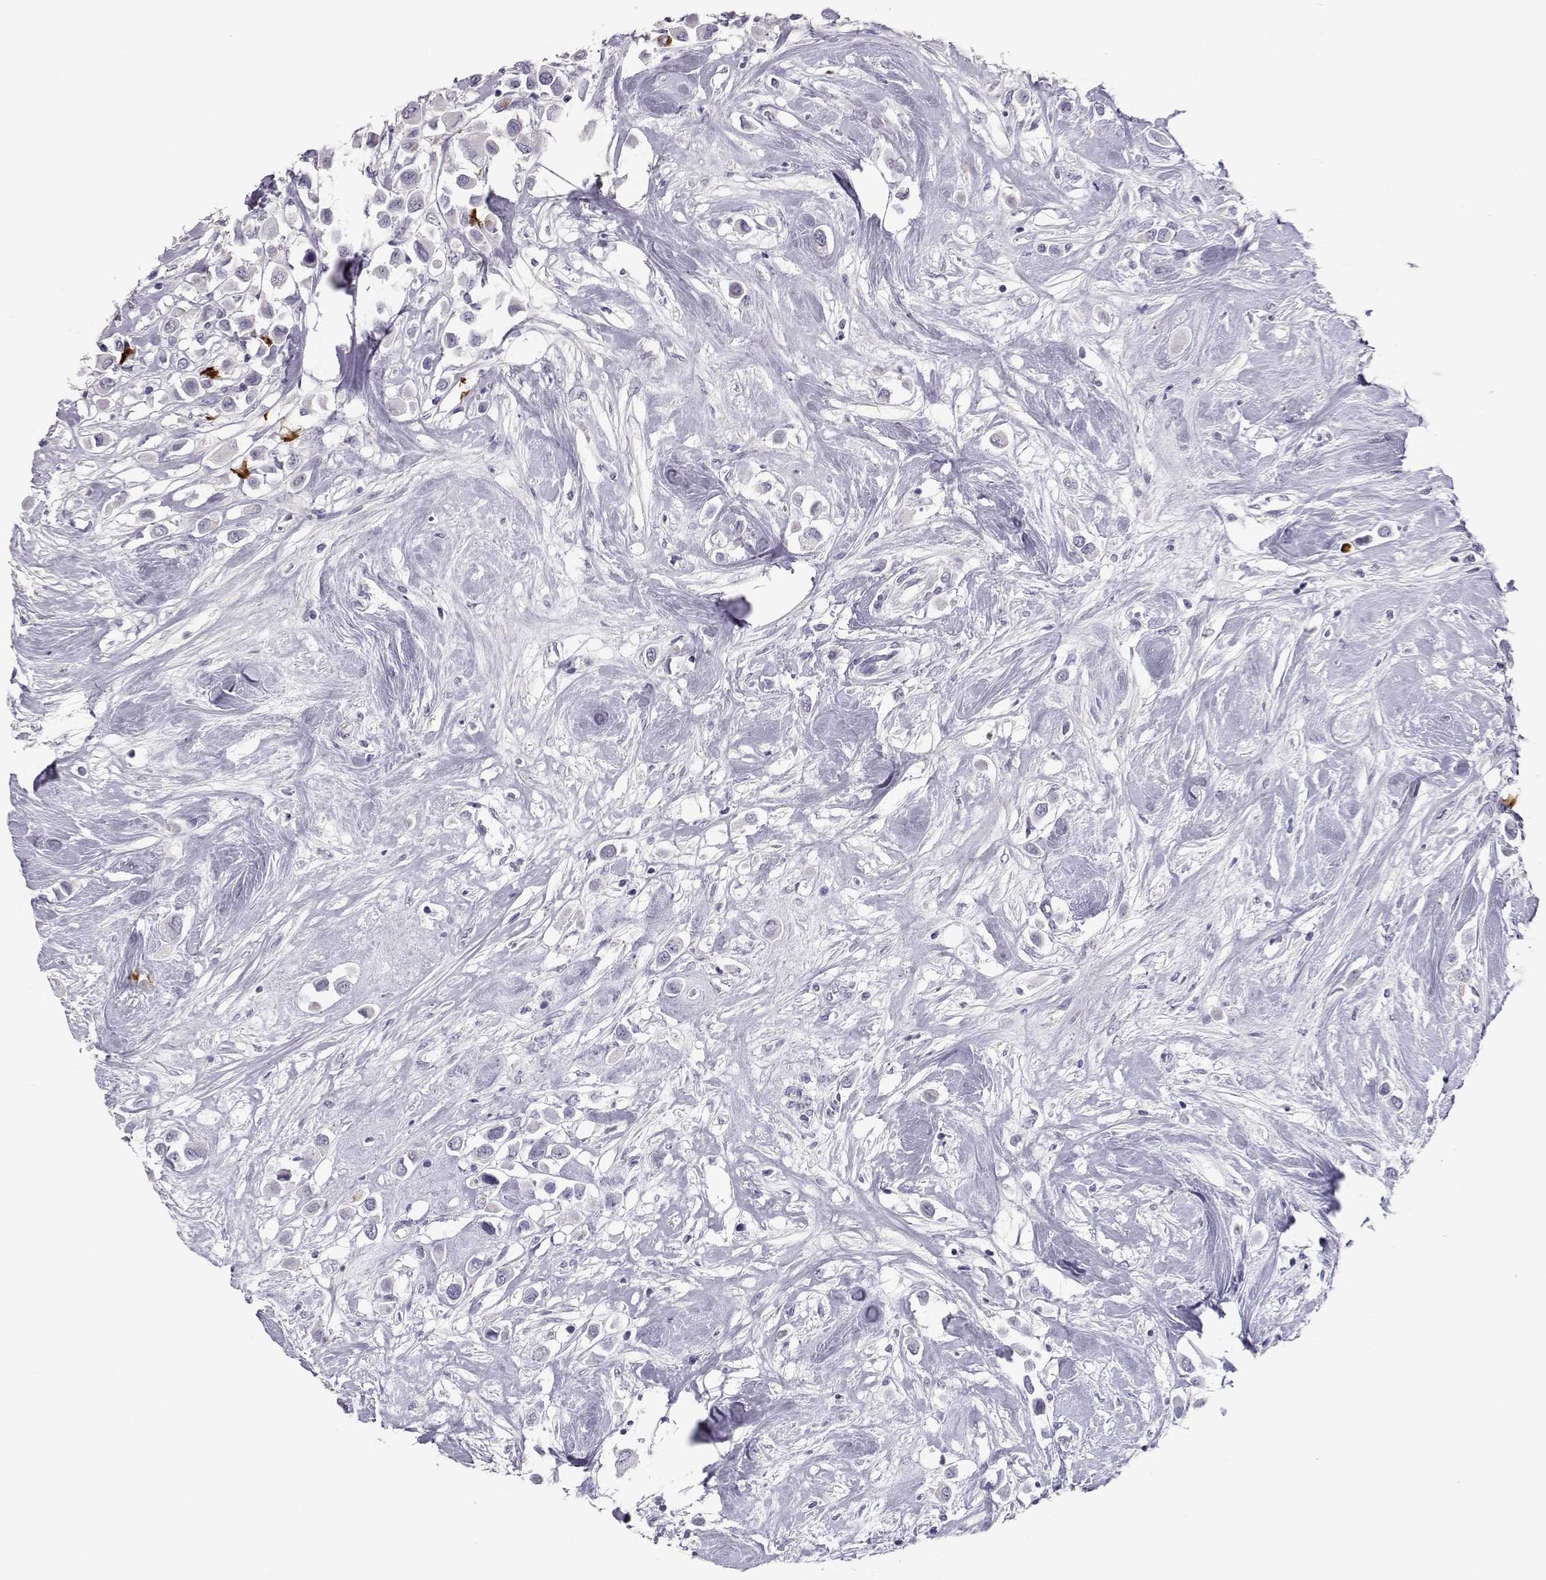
{"staining": {"intensity": "negative", "quantity": "none", "location": "none"}, "tissue": "breast cancer", "cell_type": "Tumor cells", "image_type": "cancer", "snomed": [{"axis": "morphology", "description": "Duct carcinoma"}, {"axis": "topography", "description": "Breast"}], "caption": "IHC of human breast invasive ductal carcinoma reveals no expression in tumor cells.", "gene": "PMCH", "patient": {"sex": "female", "age": 61}}